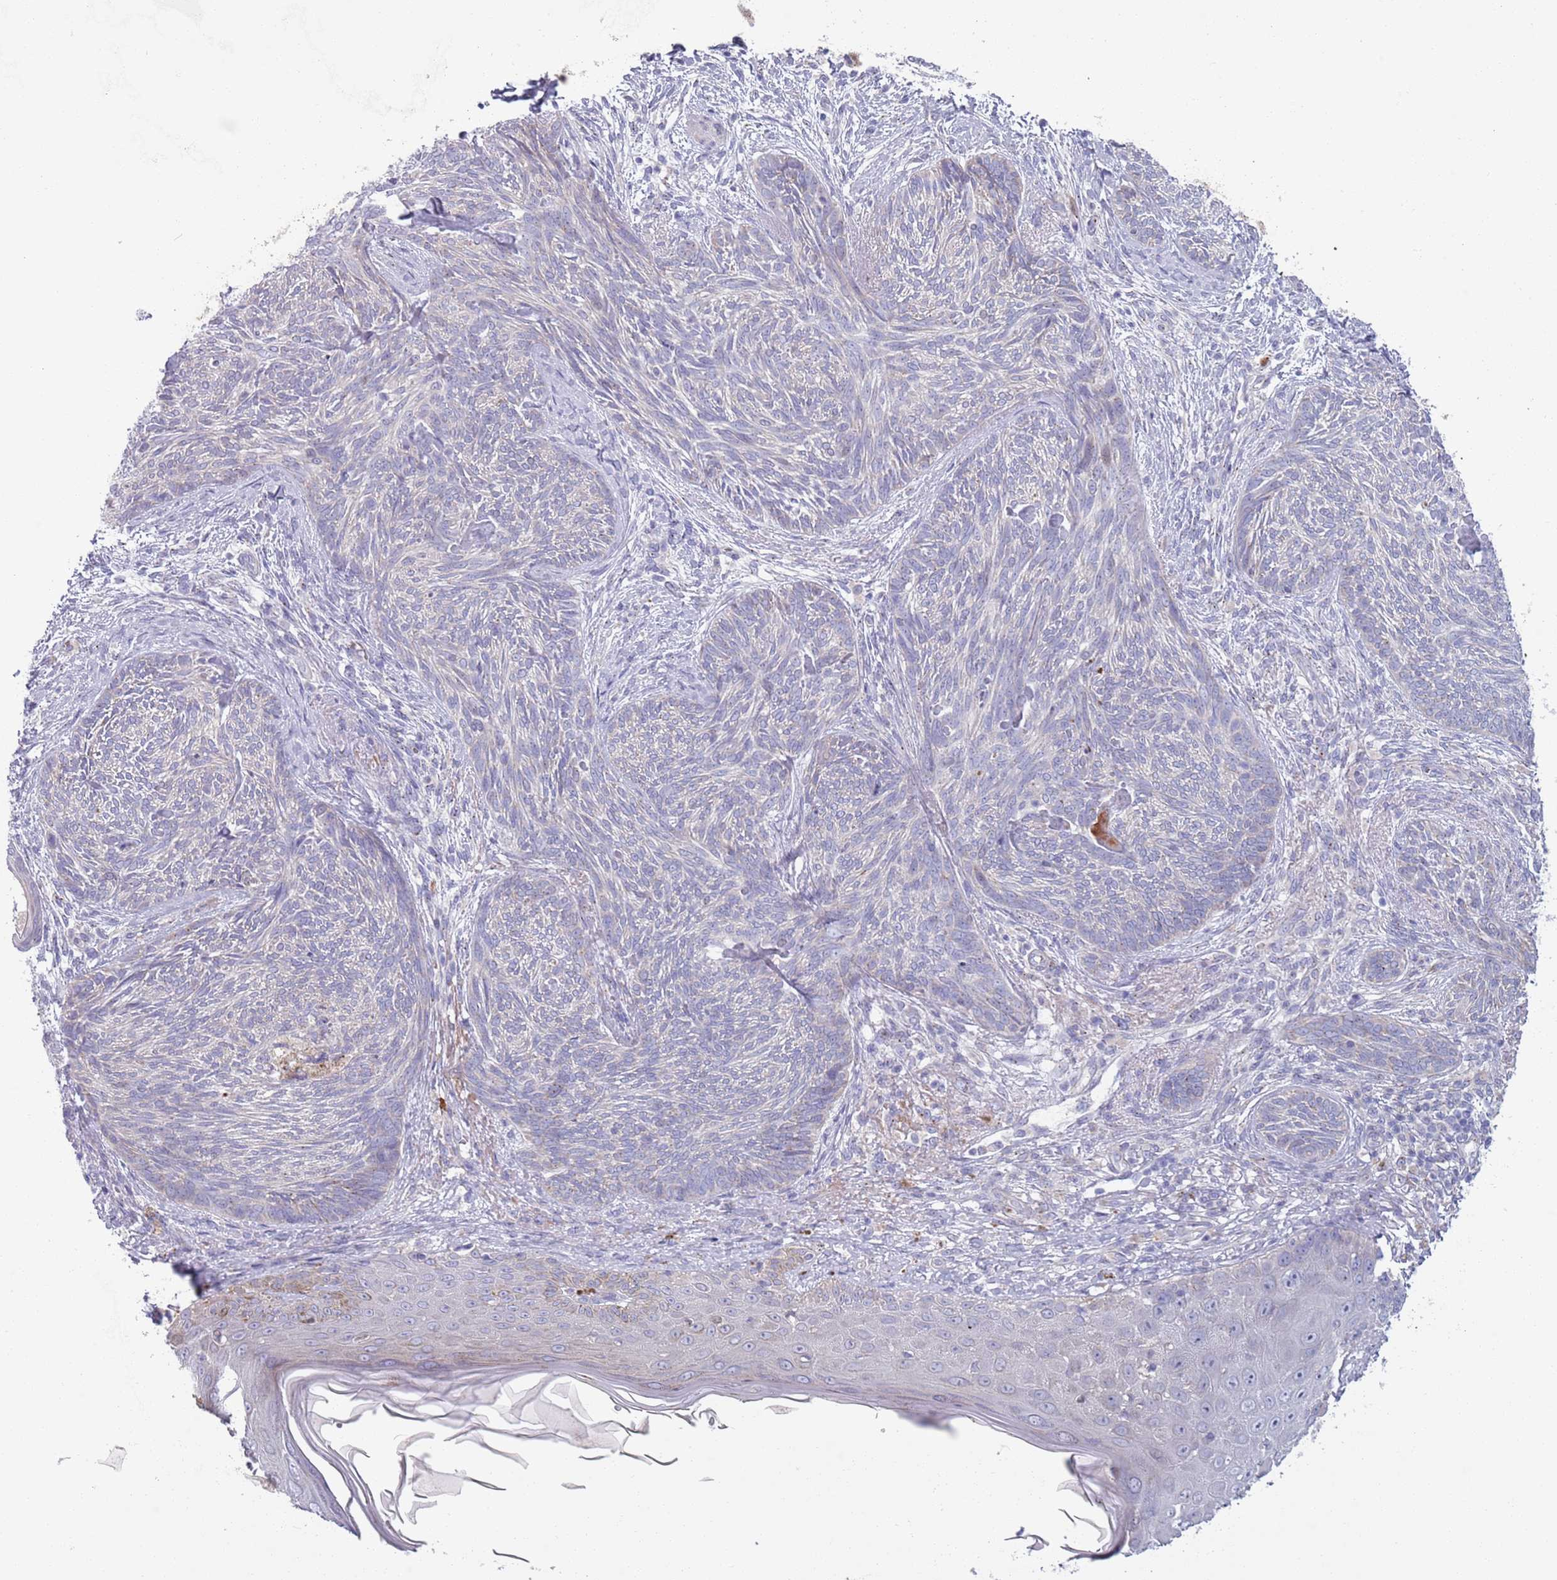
{"staining": {"intensity": "negative", "quantity": "none", "location": "none"}, "tissue": "skin cancer", "cell_type": "Tumor cells", "image_type": "cancer", "snomed": [{"axis": "morphology", "description": "Basal cell carcinoma"}, {"axis": "topography", "description": "Skin"}], "caption": "DAB immunohistochemical staining of human skin cancer (basal cell carcinoma) shows no significant staining in tumor cells. (DAB (3,3'-diaminobenzidine) immunohistochemistry (IHC) visualized using brightfield microscopy, high magnification).", "gene": "LTB", "patient": {"sex": "male", "age": 73}}